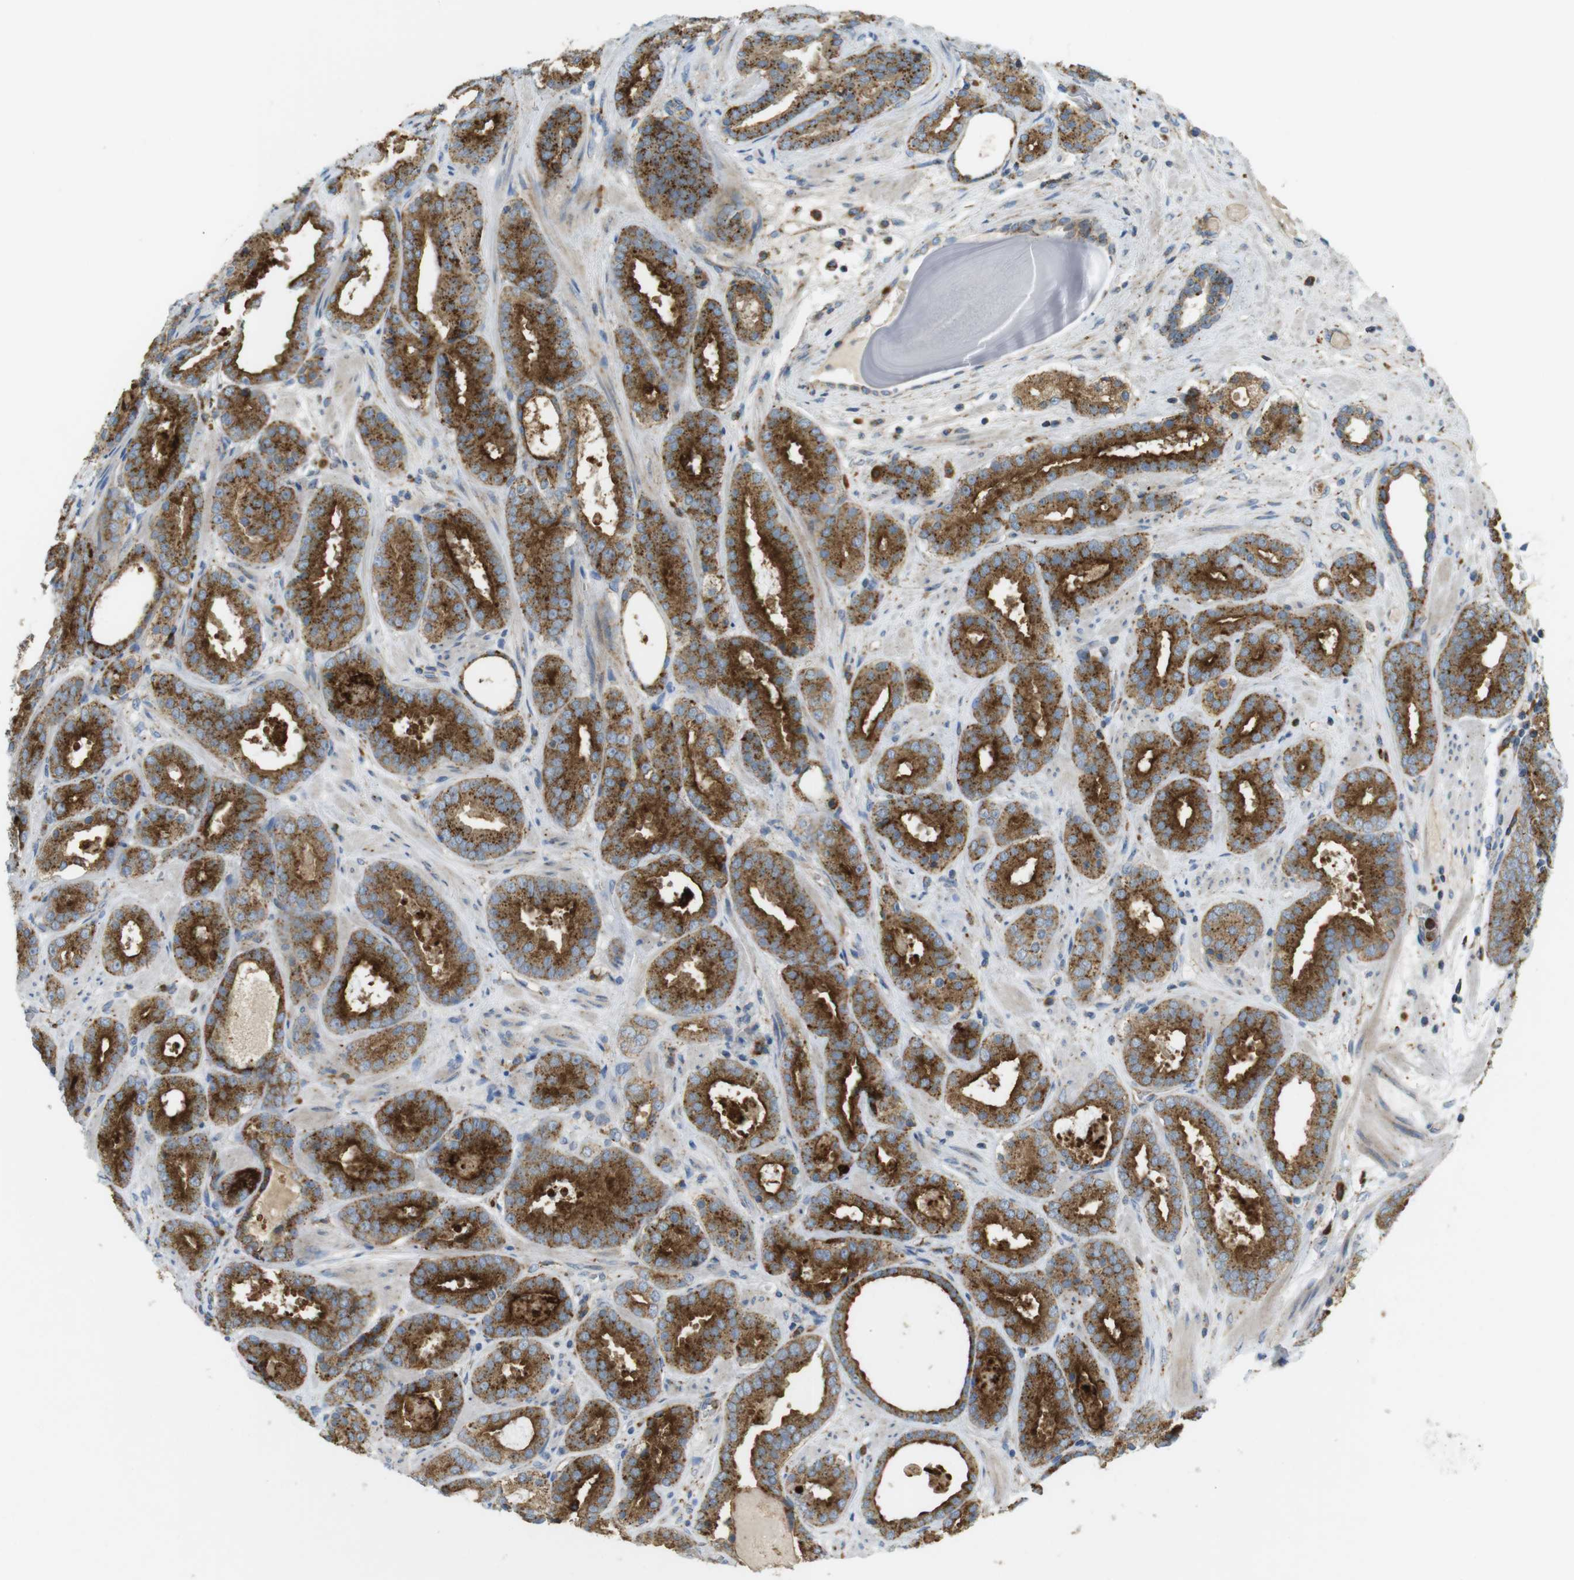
{"staining": {"intensity": "strong", "quantity": ">75%", "location": "cytoplasmic/membranous"}, "tissue": "prostate cancer", "cell_type": "Tumor cells", "image_type": "cancer", "snomed": [{"axis": "morphology", "description": "Adenocarcinoma, Low grade"}, {"axis": "topography", "description": "Prostate"}], "caption": "Human adenocarcinoma (low-grade) (prostate) stained with a protein marker exhibits strong staining in tumor cells.", "gene": "LAMP1", "patient": {"sex": "male", "age": 69}}